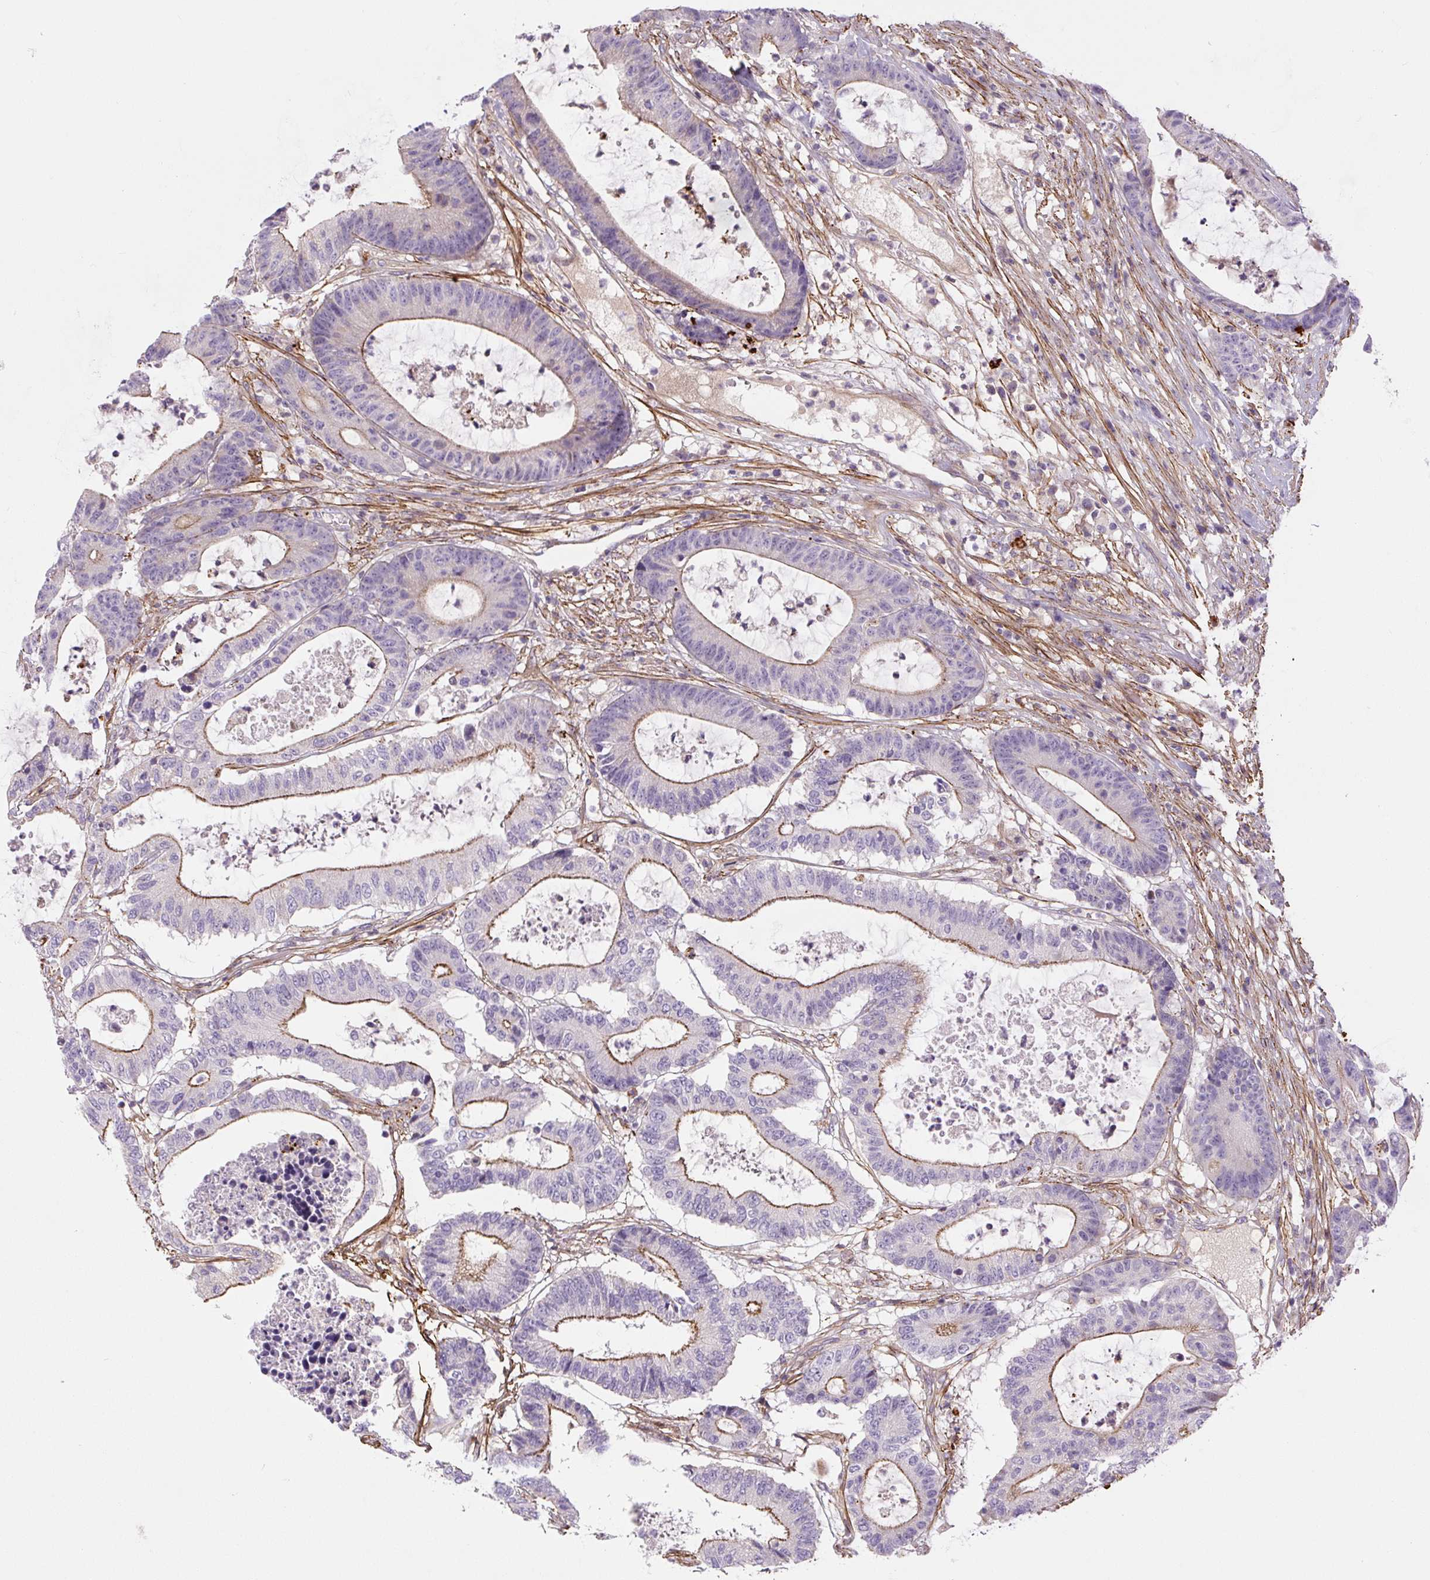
{"staining": {"intensity": "moderate", "quantity": "25%-75%", "location": "cytoplasmic/membranous"}, "tissue": "colorectal cancer", "cell_type": "Tumor cells", "image_type": "cancer", "snomed": [{"axis": "morphology", "description": "Adenocarcinoma, NOS"}, {"axis": "topography", "description": "Colon"}], "caption": "High-magnification brightfield microscopy of adenocarcinoma (colorectal) stained with DAB (brown) and counterstained with hematoxylin (blue). tumor cells exhibit moderate cytoplasmic/membranous expression is seen in approximately25%-75% of cells.", "gene": "CCNI2", "patient": {"sex": "female", "age": 84}}